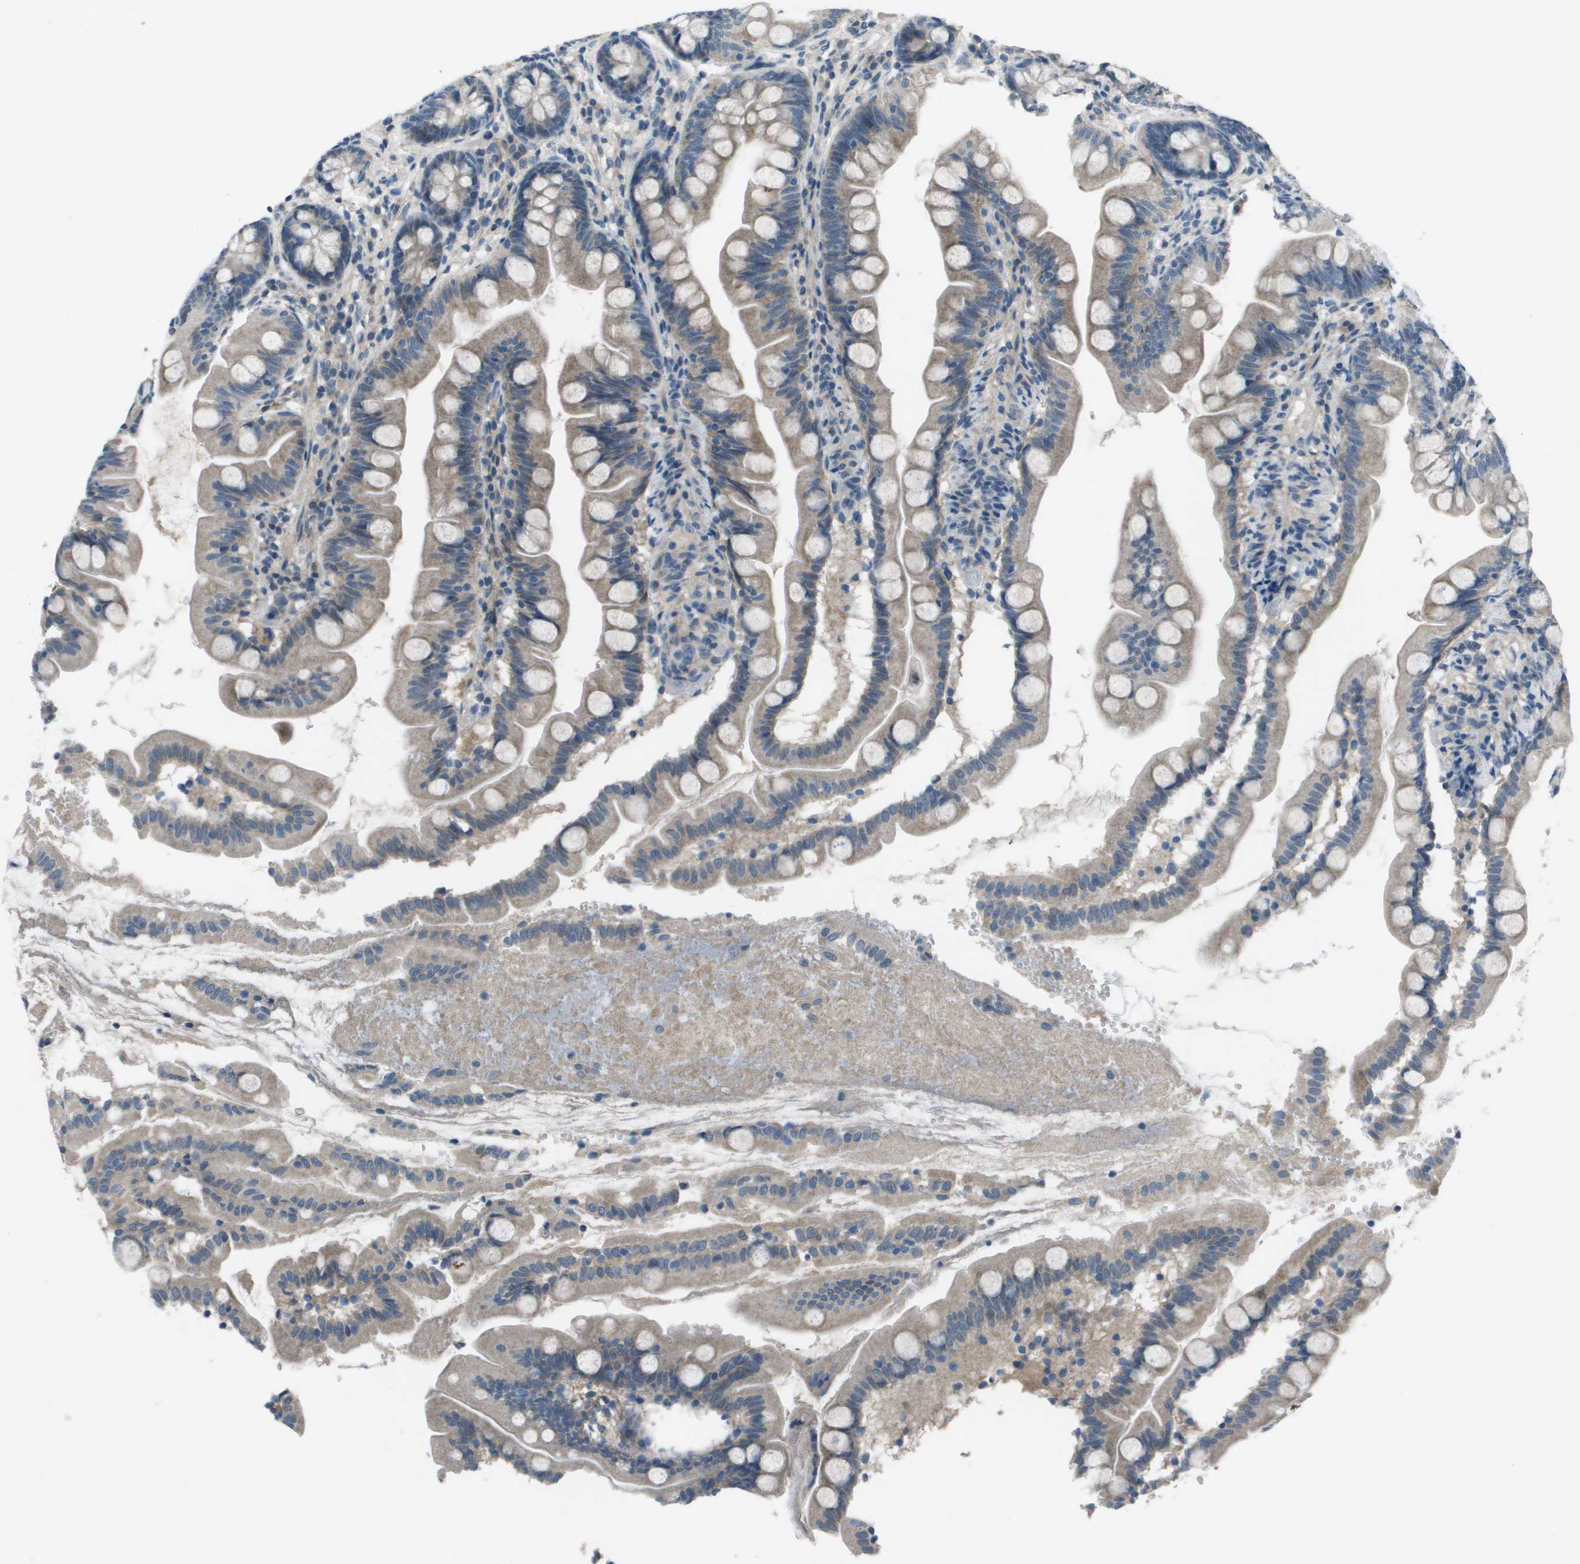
{"staining": {"intensity": "weak", "quantity": ">75%", "location": "cytoplasmic/membranous"}, "tissue": "small intestine", "cell_type": "Glandular cells", "image_type": "normal", "snomed": [{"axis": "morphology", "description": "Normal tissue, NOS"}, {"axis": "topography", "description": "Small intestine"}], "caption": "Weak cytoplasmic/membranous positivity is seen in approximately >75% of glandular cells in normal small intestine.", "gene": "PCOLCE", "patient": {"sex": "female", "age": 56}}